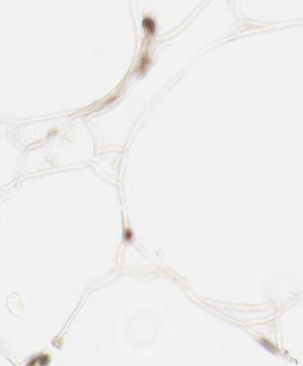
{"staining": {"intensity": "weak", "quantity": "25%-75%", "location": "cytoplasmic/membranous"}, "tissue": "adipose tissue", "cell_type": "Adipocytes", "image_type": "normal", "snomed": [{"axis": "morphology", "description": "Normal tissue, NOS"}, {"axis": "morphology", "description": "Duct carcinoma"}, {"axis": "topography", "description": "Breast"}, {"axis": "topography", "description": "Adipose tissue"}], "caption": "IHC of unremarkable human adipose tissue exhibits low levels of weak cytoplasmic/membranous expression in approximately 25%-75% of adipocytes.", "gene": "ZNF267", "patient": {"sex": "female", "age": 37}}